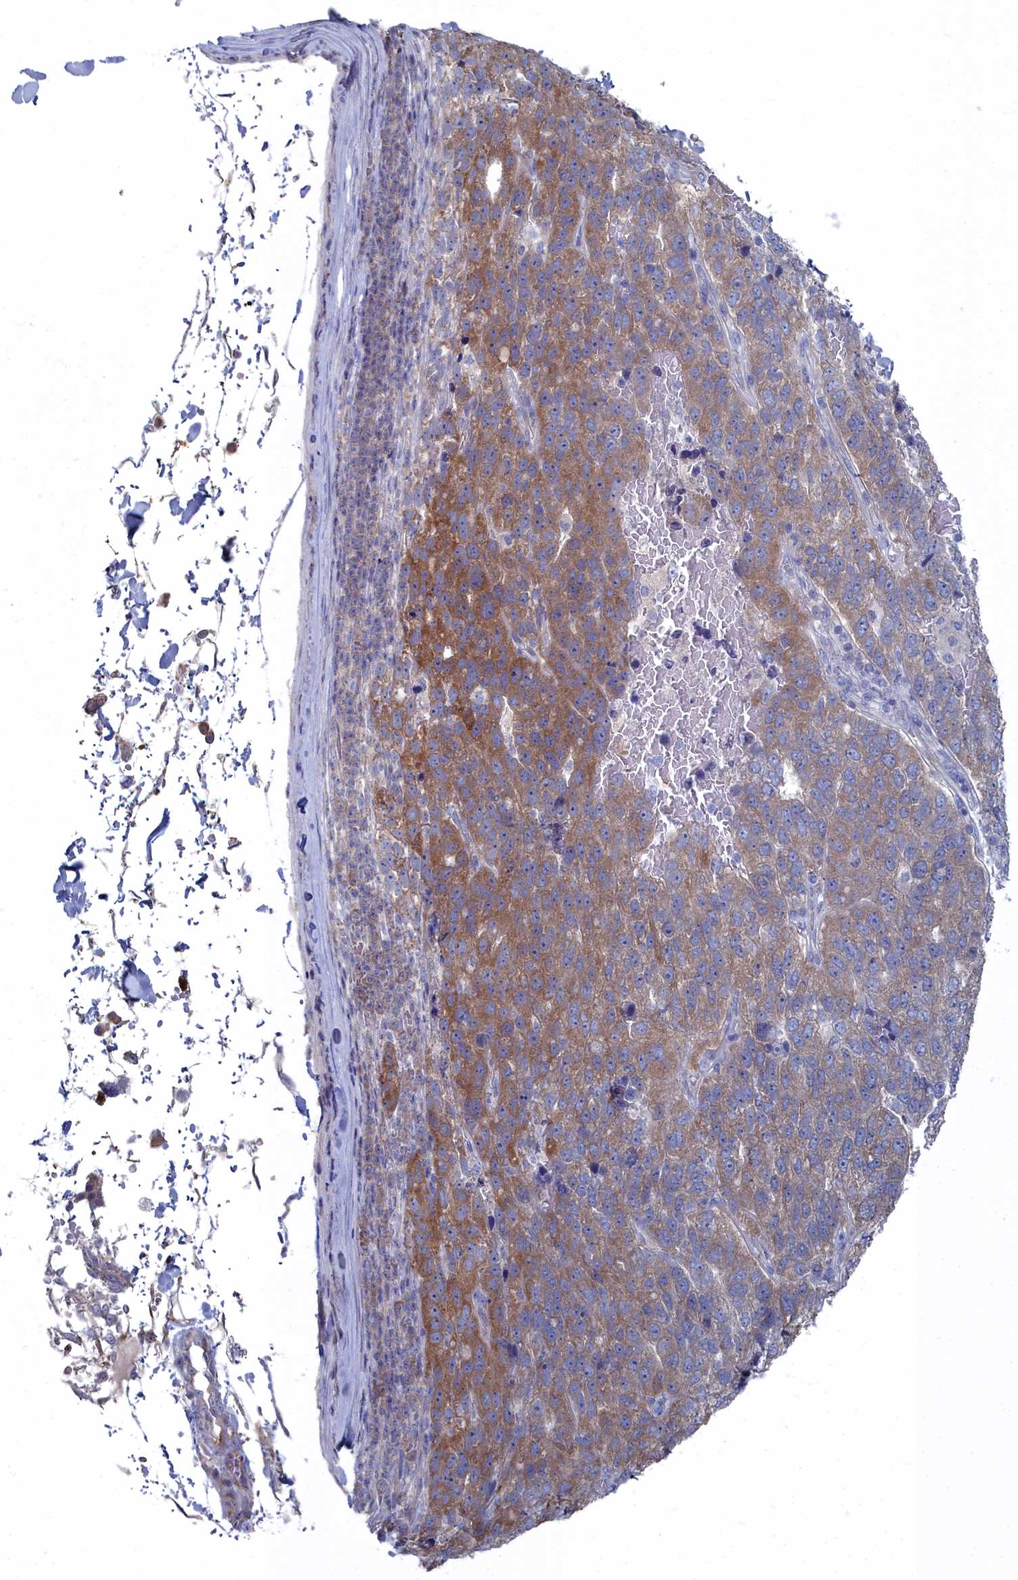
{"staining": {"intensity": "moderate", "quantity": "25%-75%", "location": "cytoplasmic/membranous"}, "tissue": "pancreatic cancer", "cell_type": "Tumor cells", "image_type": "cancer", "snomed": [{"axis": "morphology", "description": "Adenocarcinoma, NOS"}, {"axis": "topography", "description": "Pancreas"}], "caption": "The photomicrograph displays immunohistochemical staining of pancreatic cancer. There is moderate cytoplasmic/membranous expression is identified in approximately 25%-75% of tumor cells.", "gene": "CCDC149", "patient": {"sex": "female", "age": 61}}